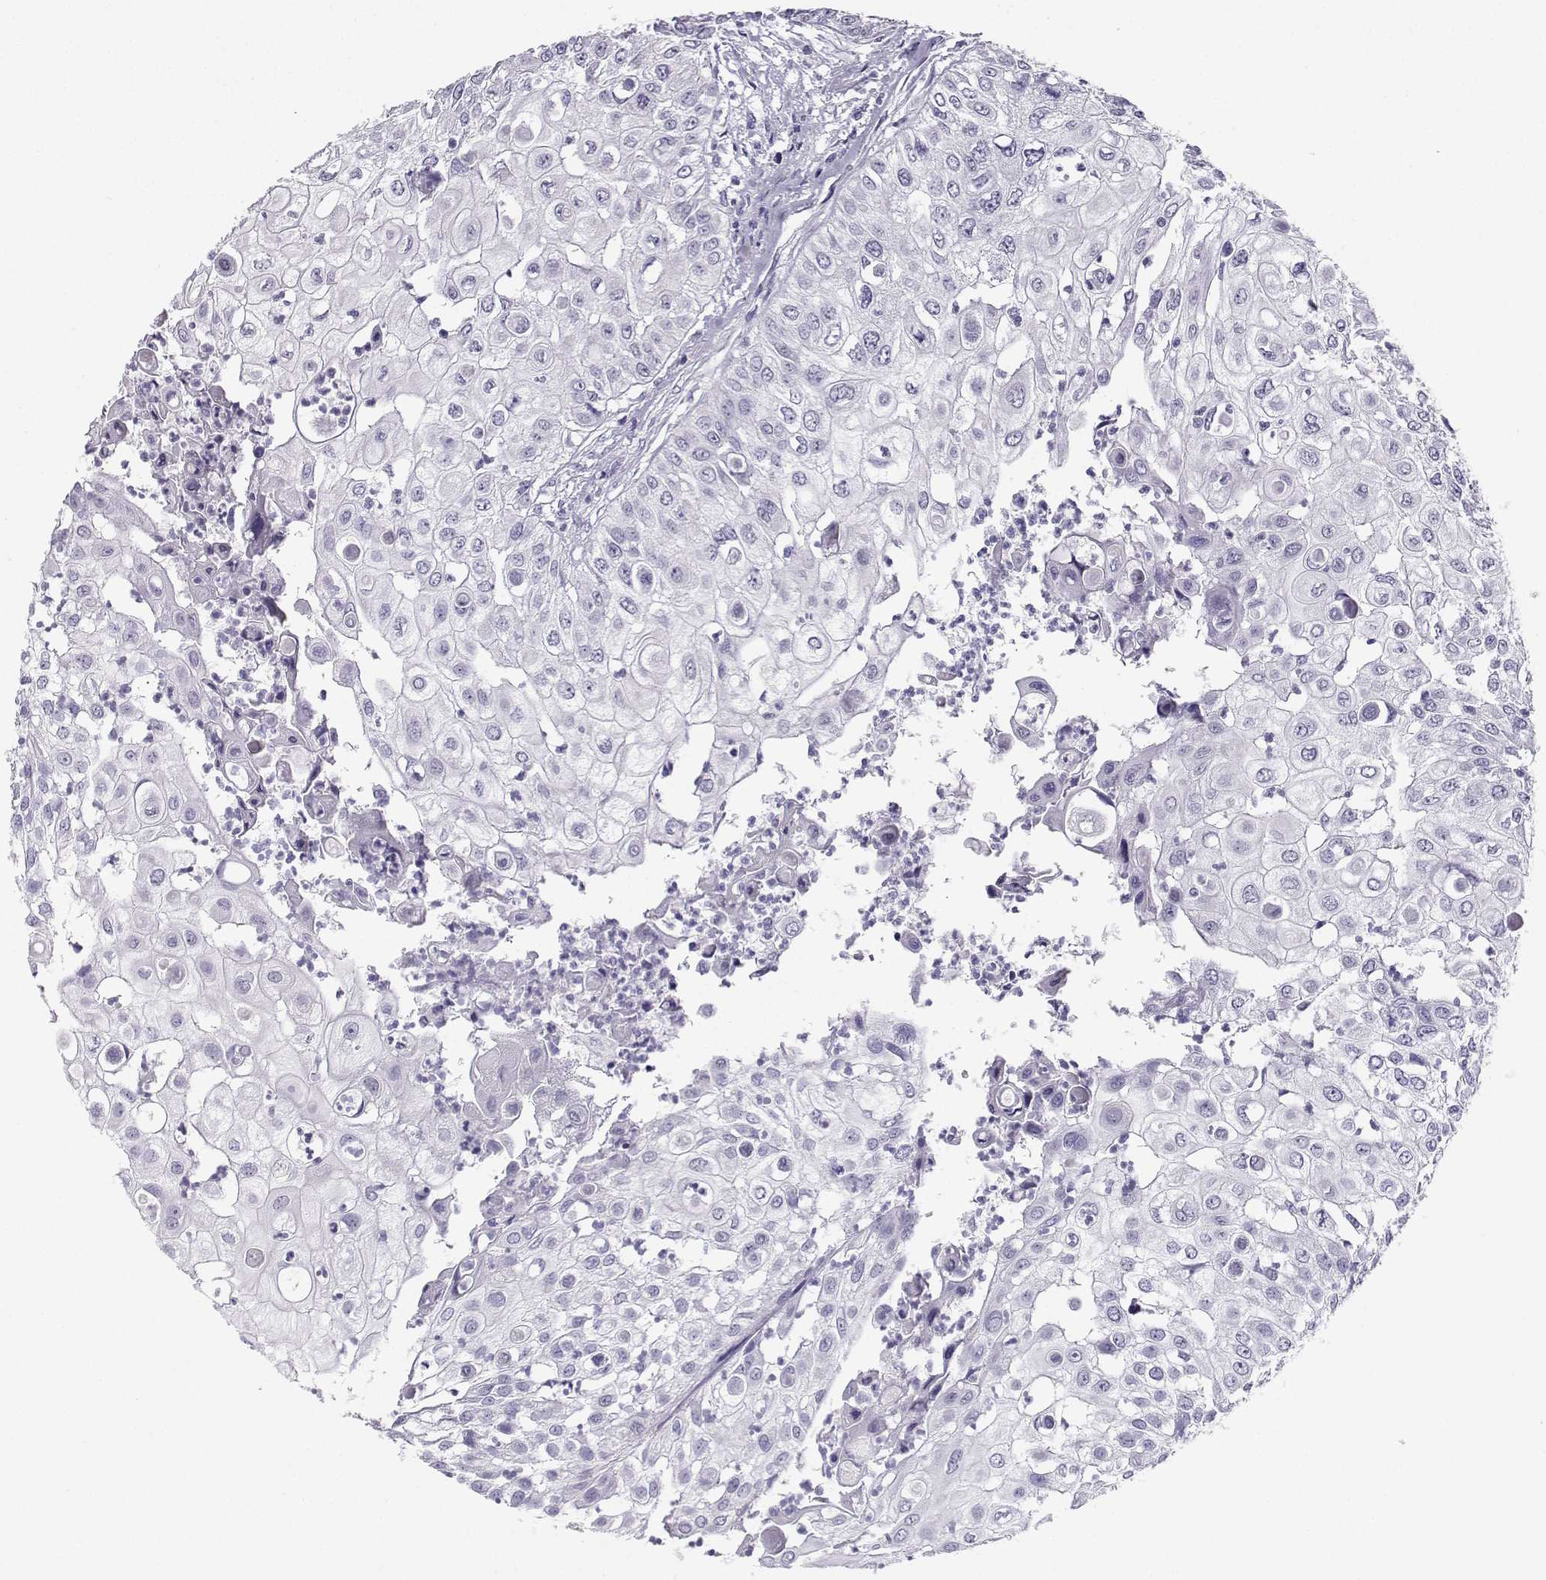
{"staining": {"intensity": "negative", "quantity": "none", "location": "none"}, "tissue": "urothelial cancer", "cell_type": "Tumor cells", "image_type": "cancer", "snomed": [{"axis": "morphology", "description": "Urothelial carcinoma, High grade"}, {"axis": "topography", "description": "Urinary bladder"}], "caption": "Protein analysis of urothelial cancer shows no significant expression in tumor cells. (DAB (3,3'-diaminobenzidine) immunohistochemistry (IHC) visualized using brightfield microscopy, high magnification).", "gene": "NEFL", "patient": {"sex": "female", "age": 79}}